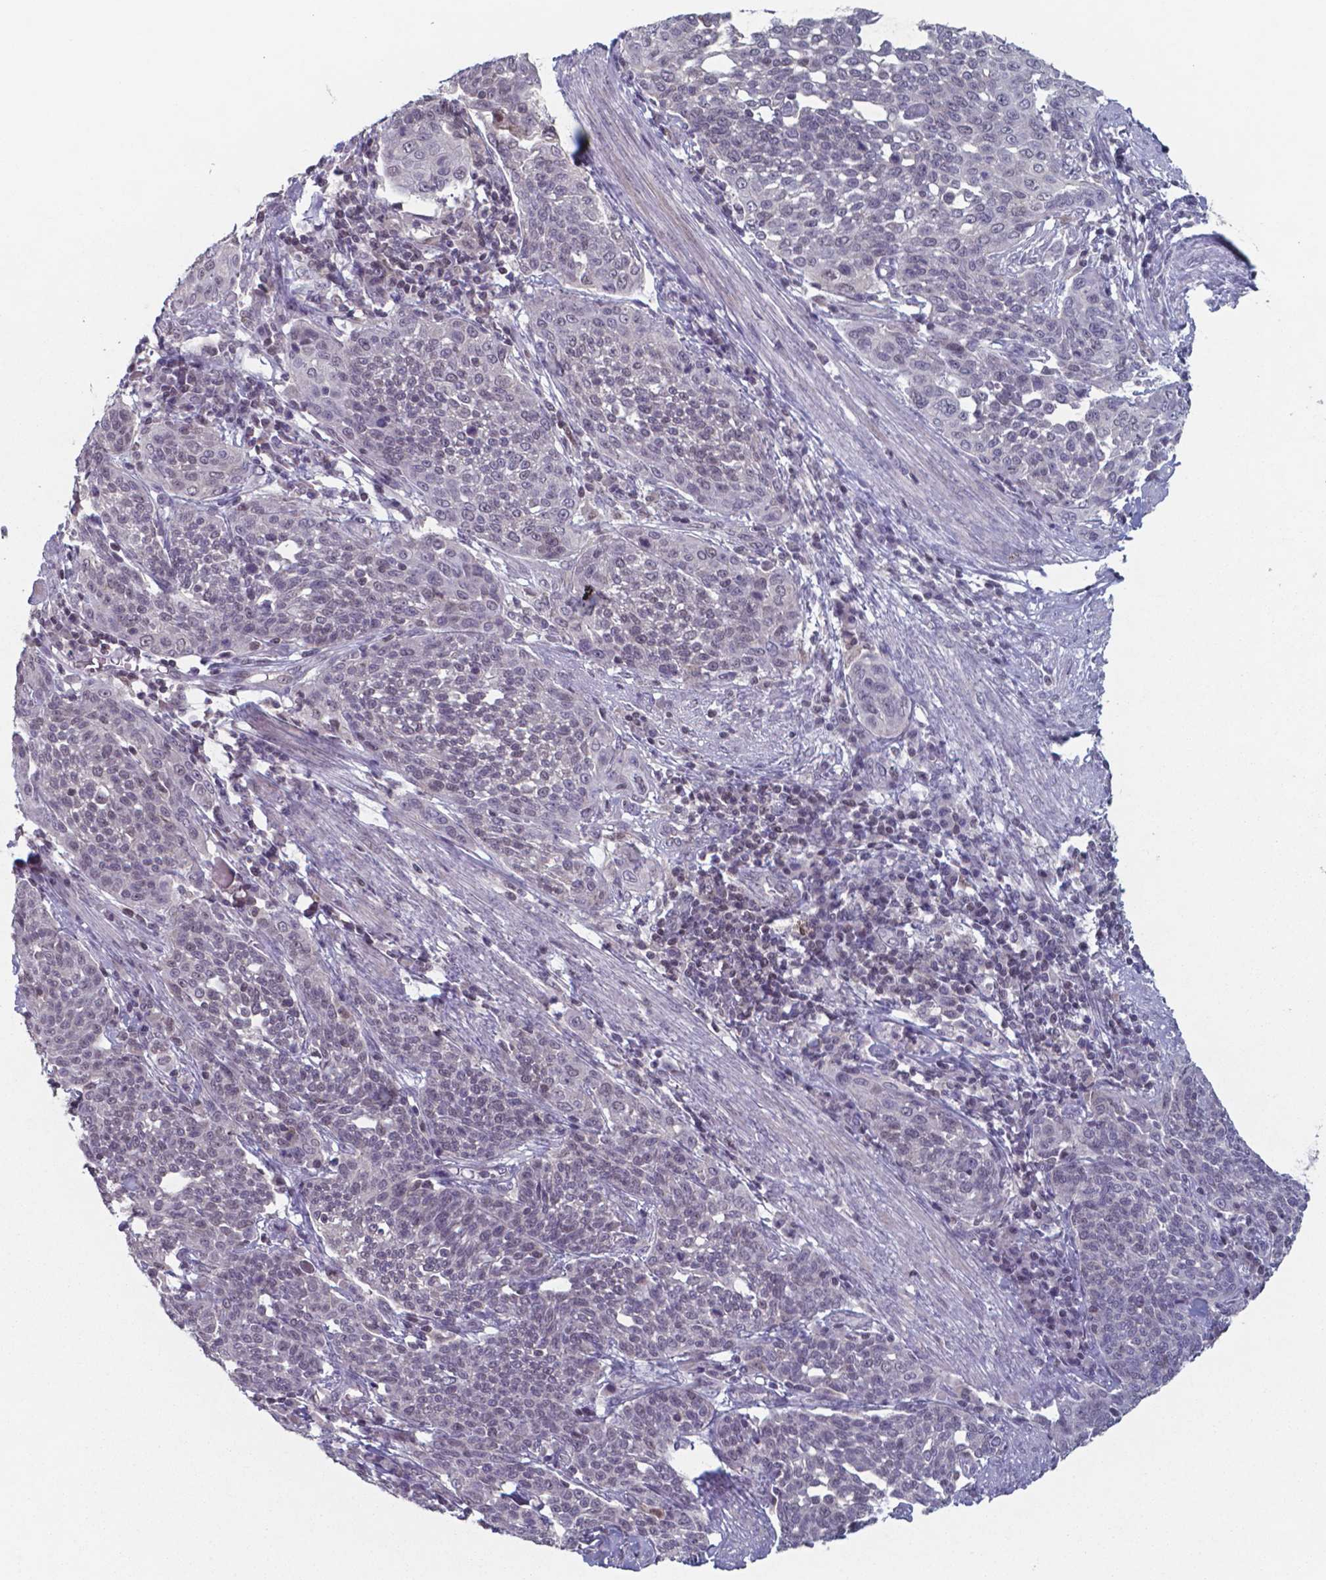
{"staining": {"intensity": "negative", "quantity": "none", "location": "none"}, "tissue": "cervical cancer", "cell_type": "Tumor cells", "image_type": "cancer", "snomed": [{"axis": "morphology", "description": "Squamous cell carcinoma, NOS"}, {"axis": "topography", "description": "Cervix"}], "caption": "Cervical squamous cell carcinoma was stained to show a protein in brown. There is no significant positivity in tumor cells. Brightfield microscopy of immunohistochemistry (IHC) stained with DAB (brown) and hematoxylin (blue), captured at high magnification.", "gene": "TDP2", "patient": {"sex": "female", "age": 34}}